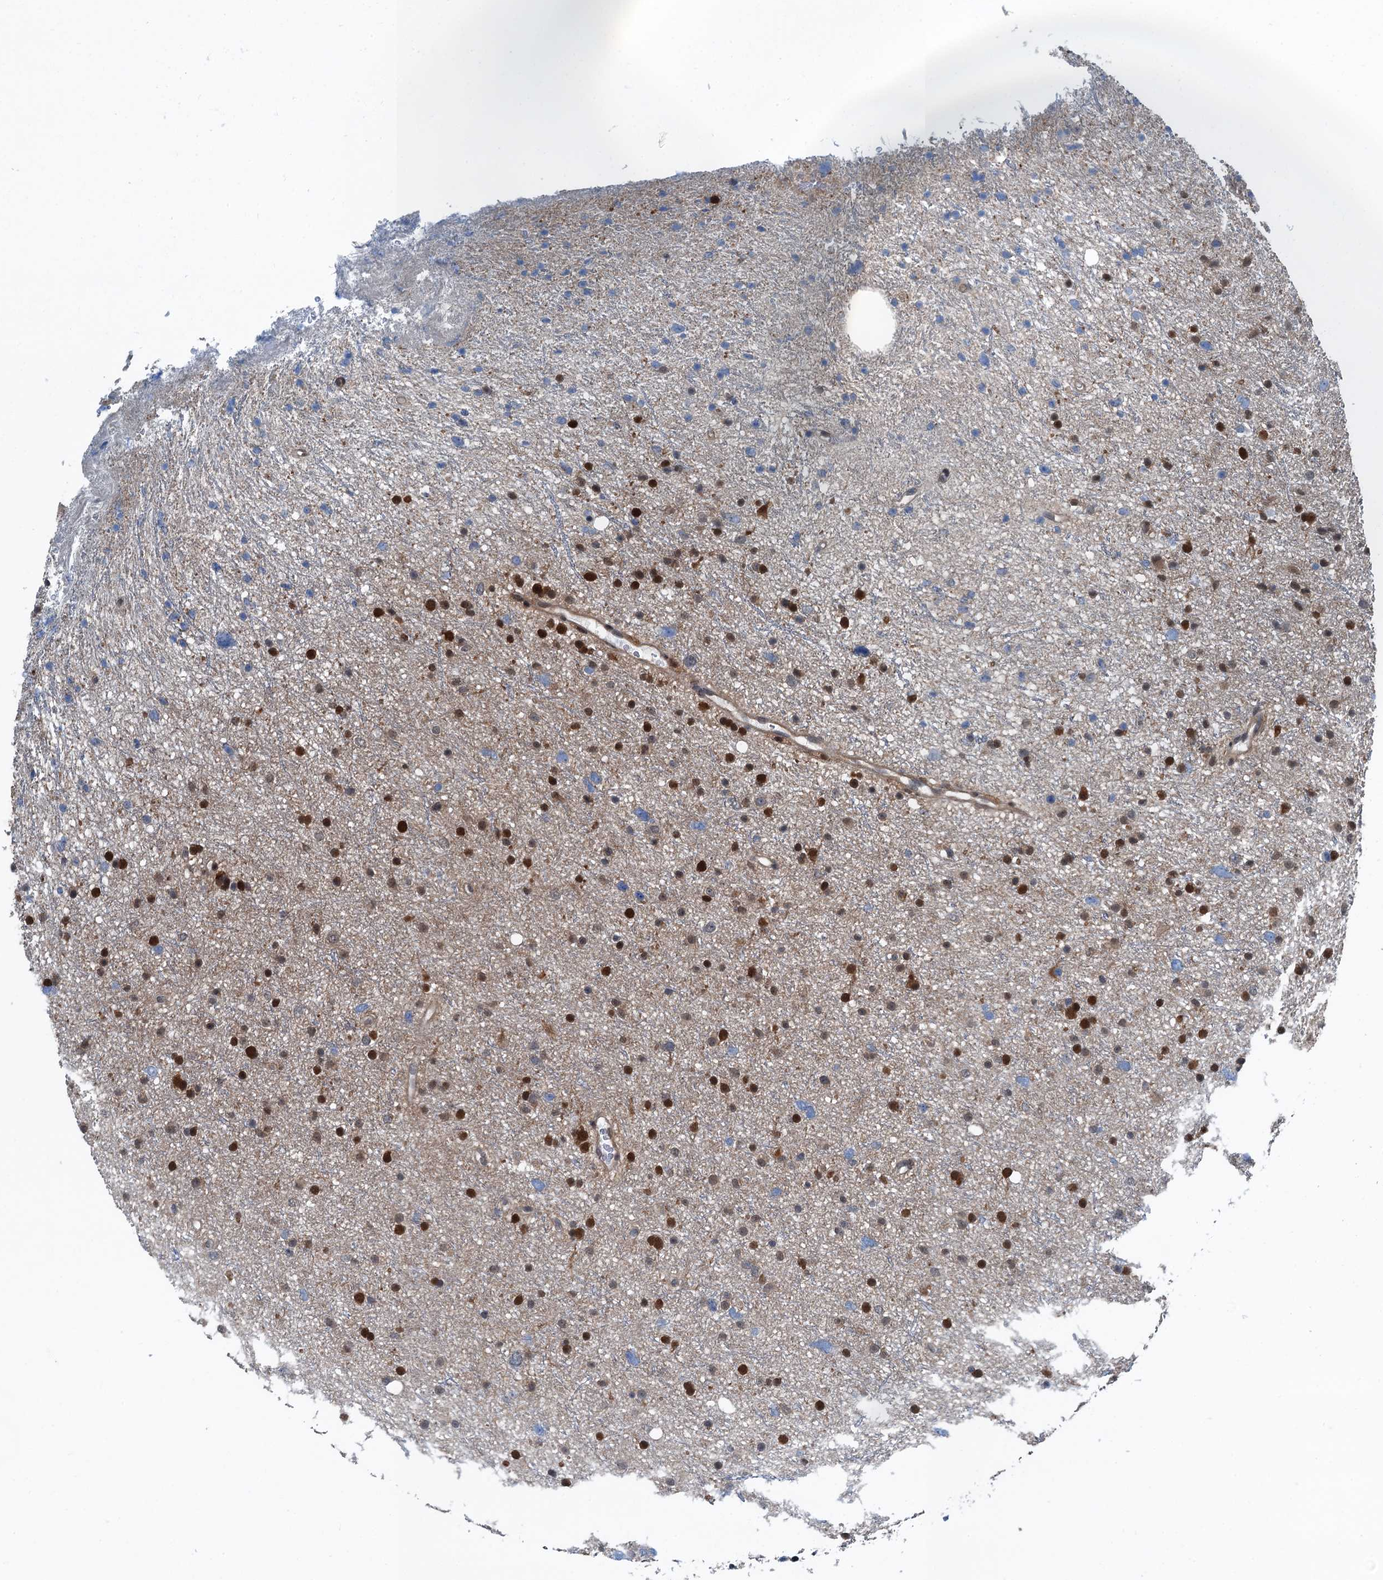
{"staining": {"intensity": "strong", "quantity": "25%-75%", "location": "nuclear"}, "tissue": "glioma", "cell_type": "Tumor cells", "image_type": "cancer", "snomed": [{"axis": "morphology", "description": "Glioma, malignant, Low grade"}, {"axis": "topography", "description": "Cerebral cortex"}], "caption": "DAB immunohistochemical staining of human low-grade glioma (malignant) demonstrates strong nuclear protein staining in about 25%-75% of tumor cells. (DAB (3,3'-diaminobenzidine) IHC, brown staining for protein, blue staining for nuclei).", "gene": "RNH1", "patient": {"sex": "female", "age": 39}}